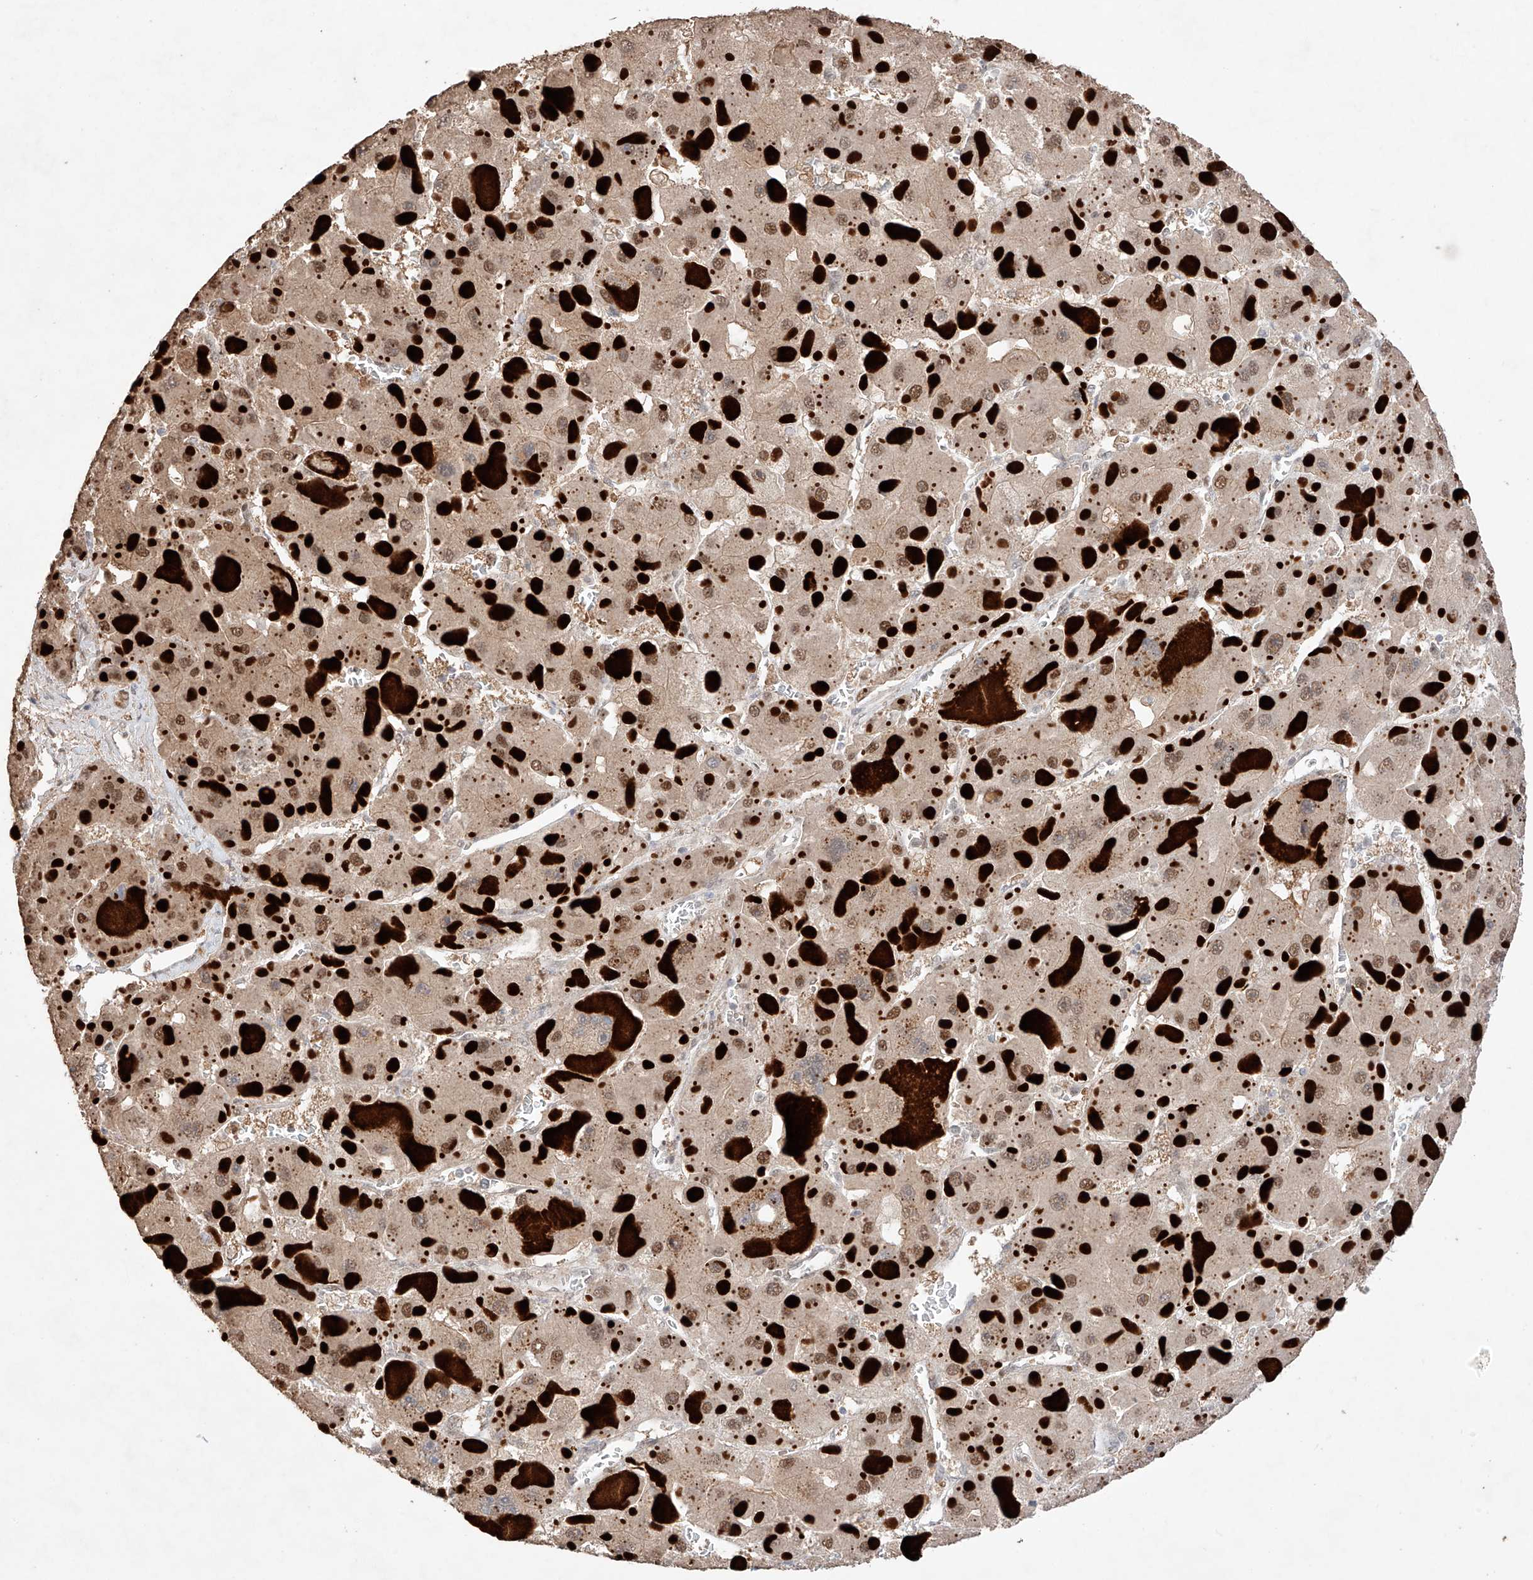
{"staining": {"intensity": "moderate", "quantity": ">75%", "location": "cytoplasmic/membranous,nuclear"}, "tissue": "liver cancer", "cell_type": "Tumor cells", "image_type": "cancer", "snomed": [{"axis": "morphology", "description": "Carcinoma, Hepatocellular, NOS"}, {"axis": "topography", "description": "Liver"}], "caption": "IHC (DAB (3,3'-diaminobenzidine)) staining of human liver cancer (hepatocellular carcinoma) shows moderate cytoplasmic/membranous and nuclear protein staining in approximately >75% of tumor cells.", "gene": "APIP", "patient": {"sex": "female", "age": 73}}